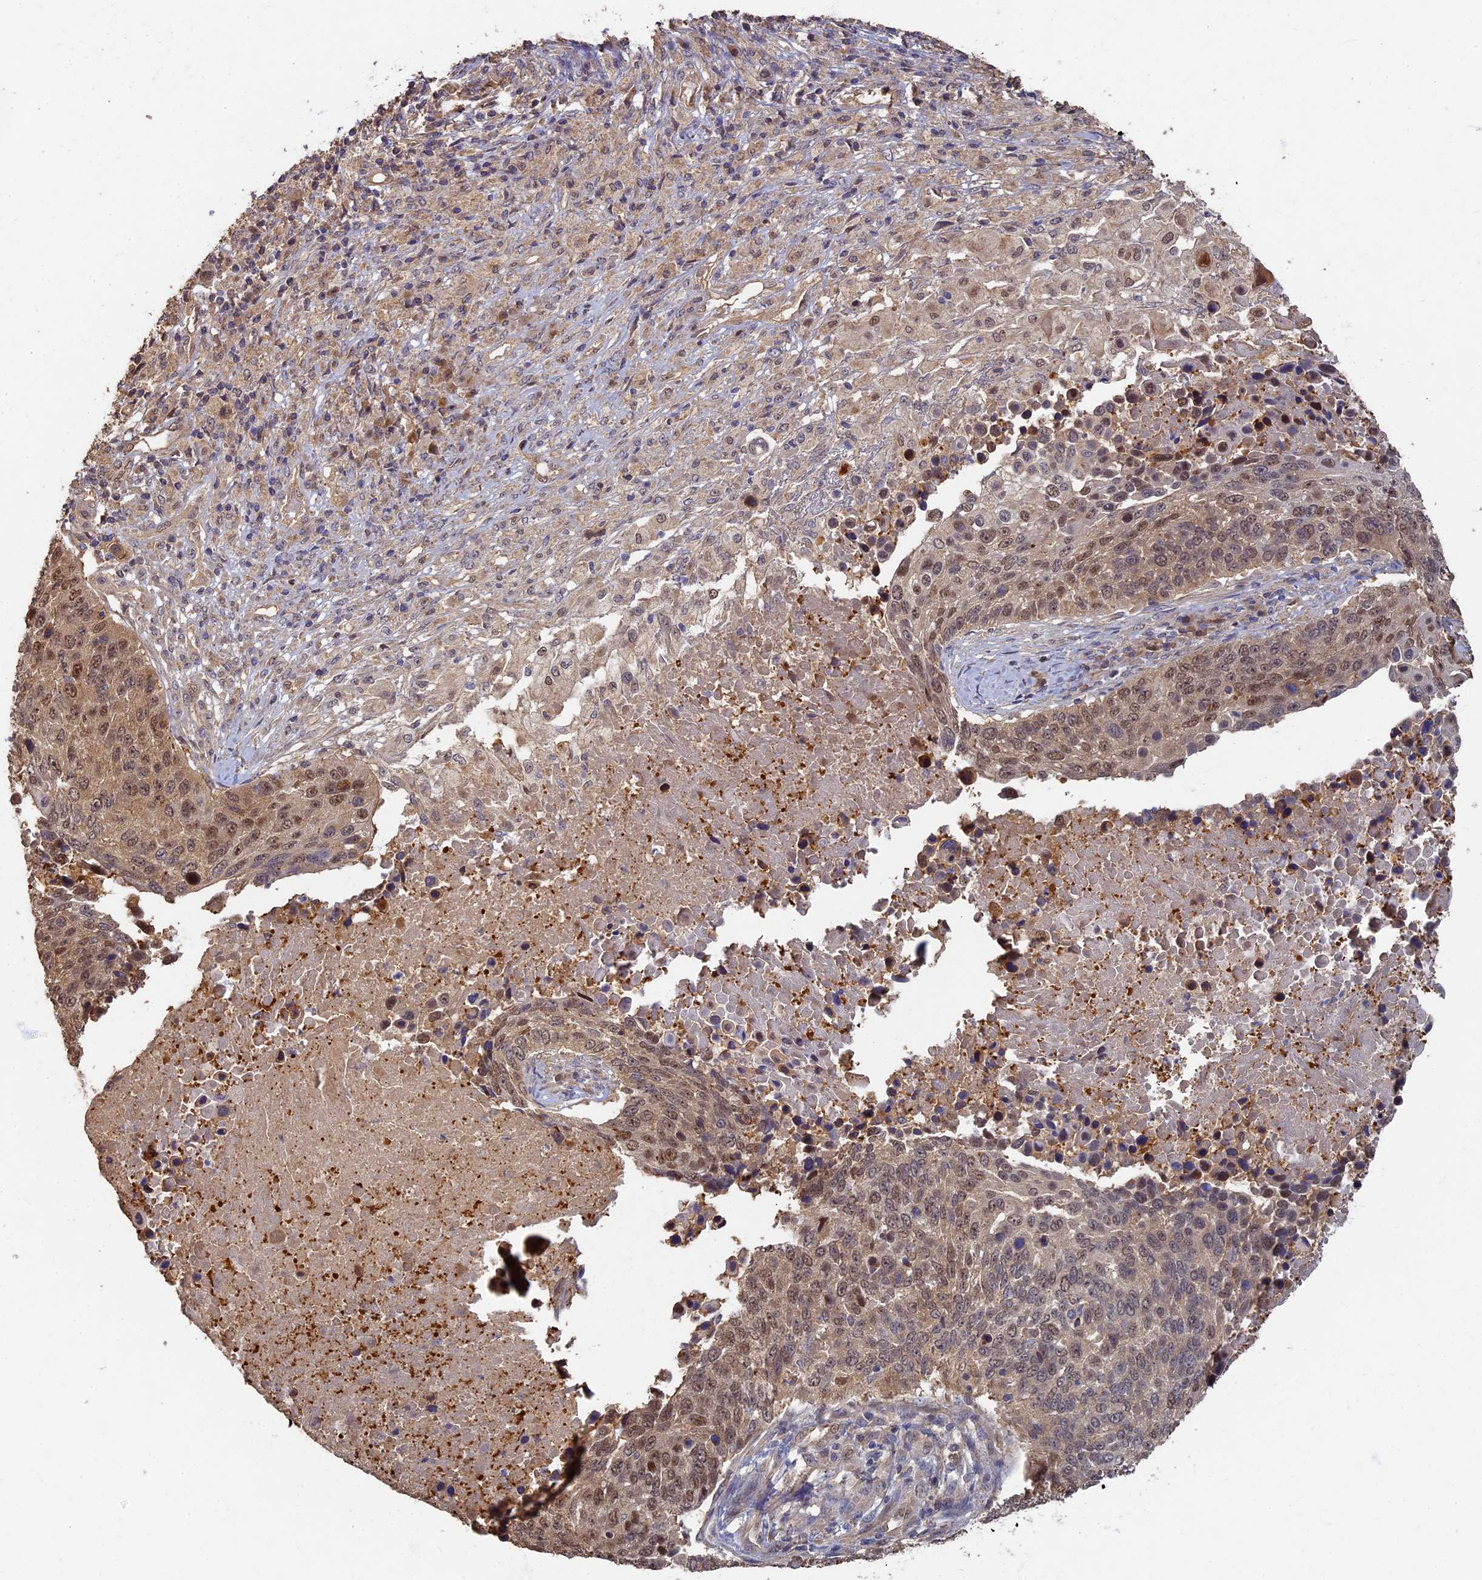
{"staining": {"intensity": "moderate", "quantity": ">75%", "location": "cytoplasmic/membranous,nuclear"}, "tissue": "lung cancer", "cell_type": "Tumor cells", "image_type": "cancer", "snomed": [{"axis": "morphology", "description": "Normal tissue, NOS"}, {"axis": "morphology", "description": "Squamous cell carcinoma, NOS"}, {"axis": "topography", "description": "Lymph node"}, {"axis": "topography", "description": "Lung"}], "caption": "This micrograph reveals lung cancer stained with IHC to label a protein in brown. The cytoplasmic/membranous and nuclear of tumor cells show moderate positivity for the protein. Nuclei are counter-stained blue.", "gene": "RSPH3", "patient": {"sex": "male", "age": 66}}